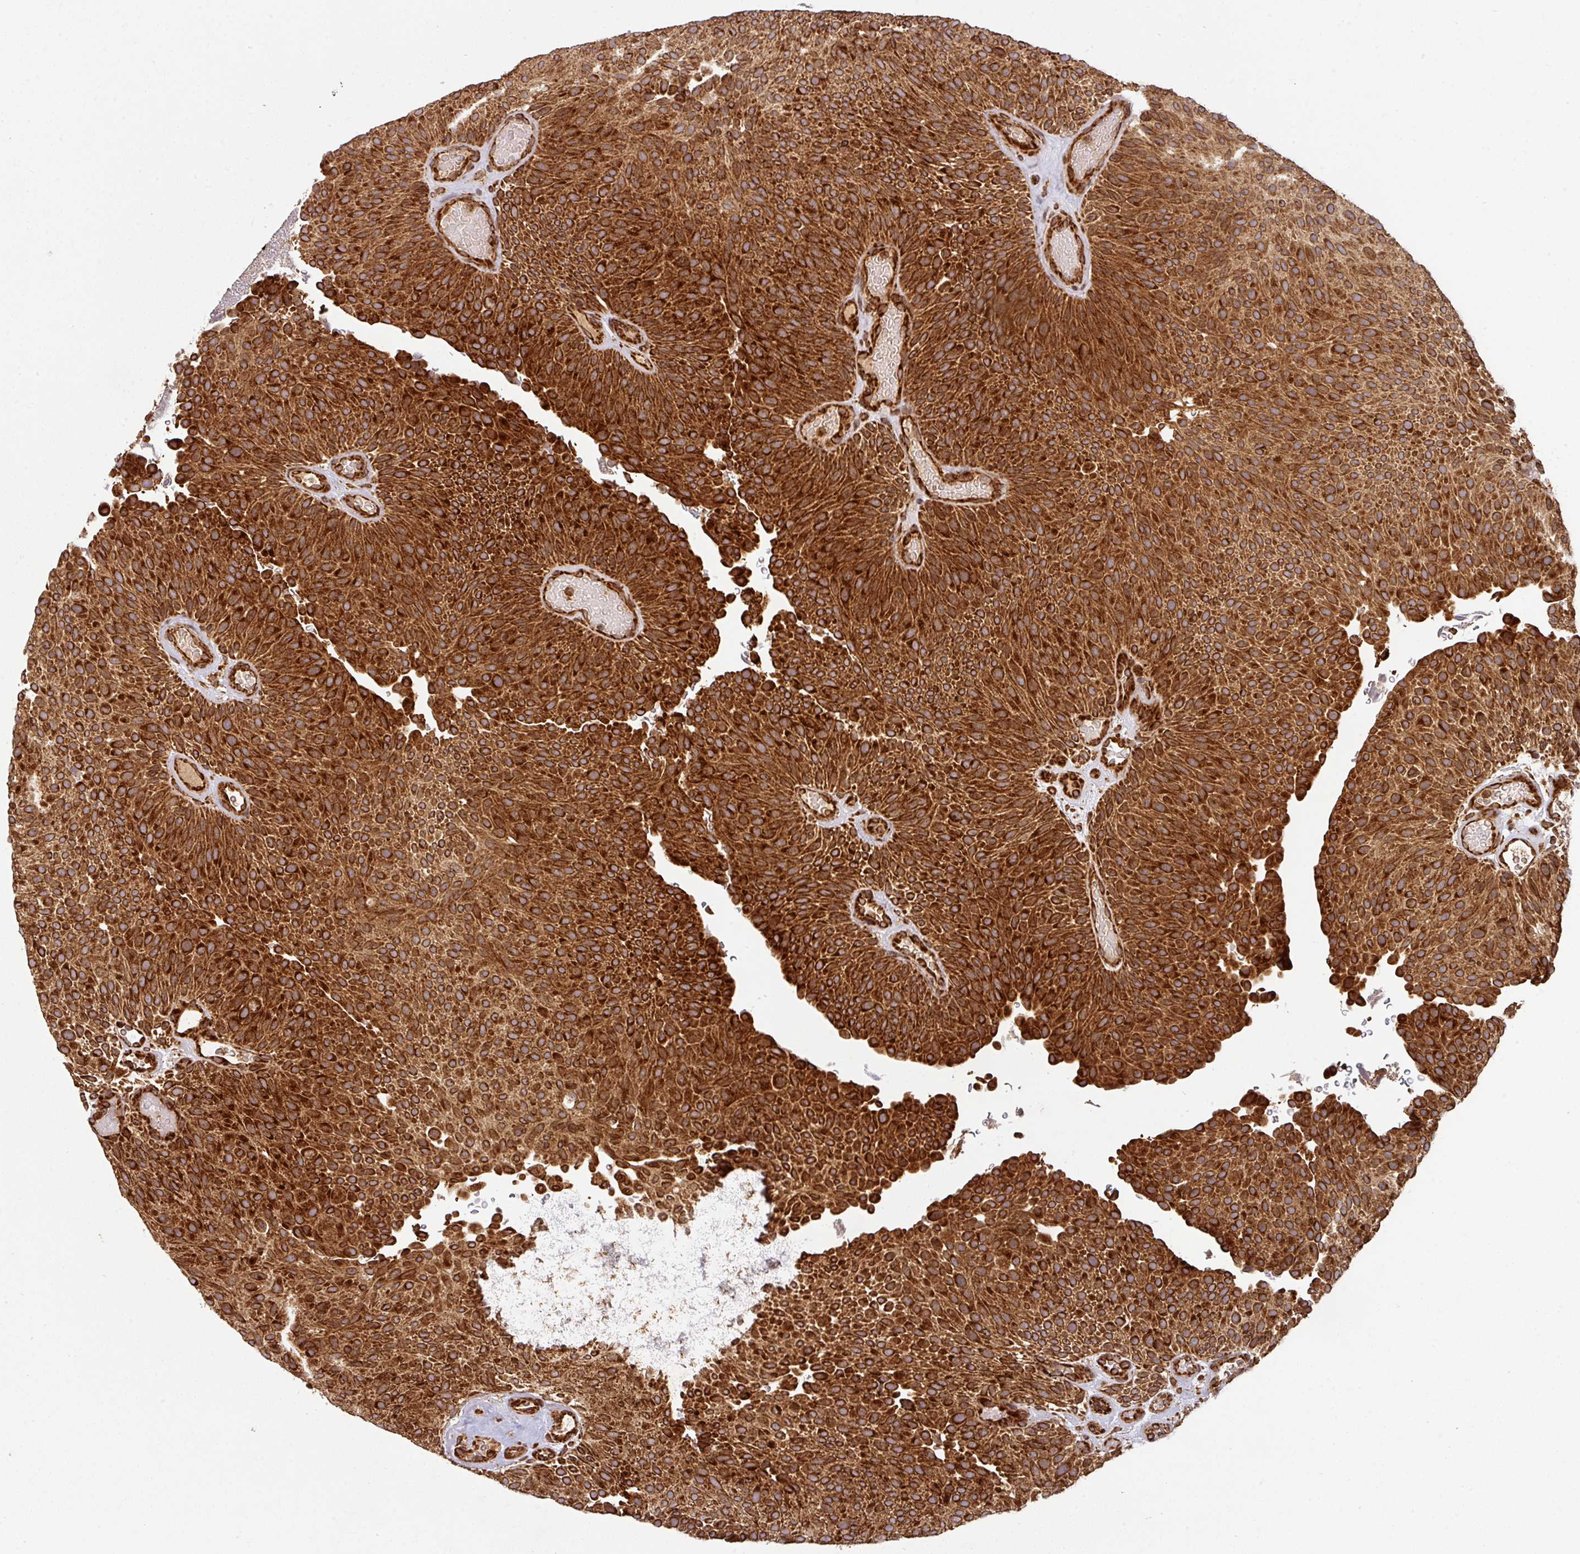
{"staining": {"intensity": "strong", "quantity": ">75%", "location": "cytoplasmic/membranous"}, "tissue": "urothelial cancer", "cell_type": "Tumor cells", "image_type": "cancer", "snomed": [{"axis": "morphology", "description": "Urothelial carcinoma, Low grade"}, {"axis": "topography", "description": "Urinary bladder"}], "caption": "Immunohistochemical staining of human urothelial cancer reveals strong cytoplasmic/membranous protein positivity in approximately >75% of tumor cells.", "gene": "TRAP1", "patient": {"sex": "male", "age": 78}}